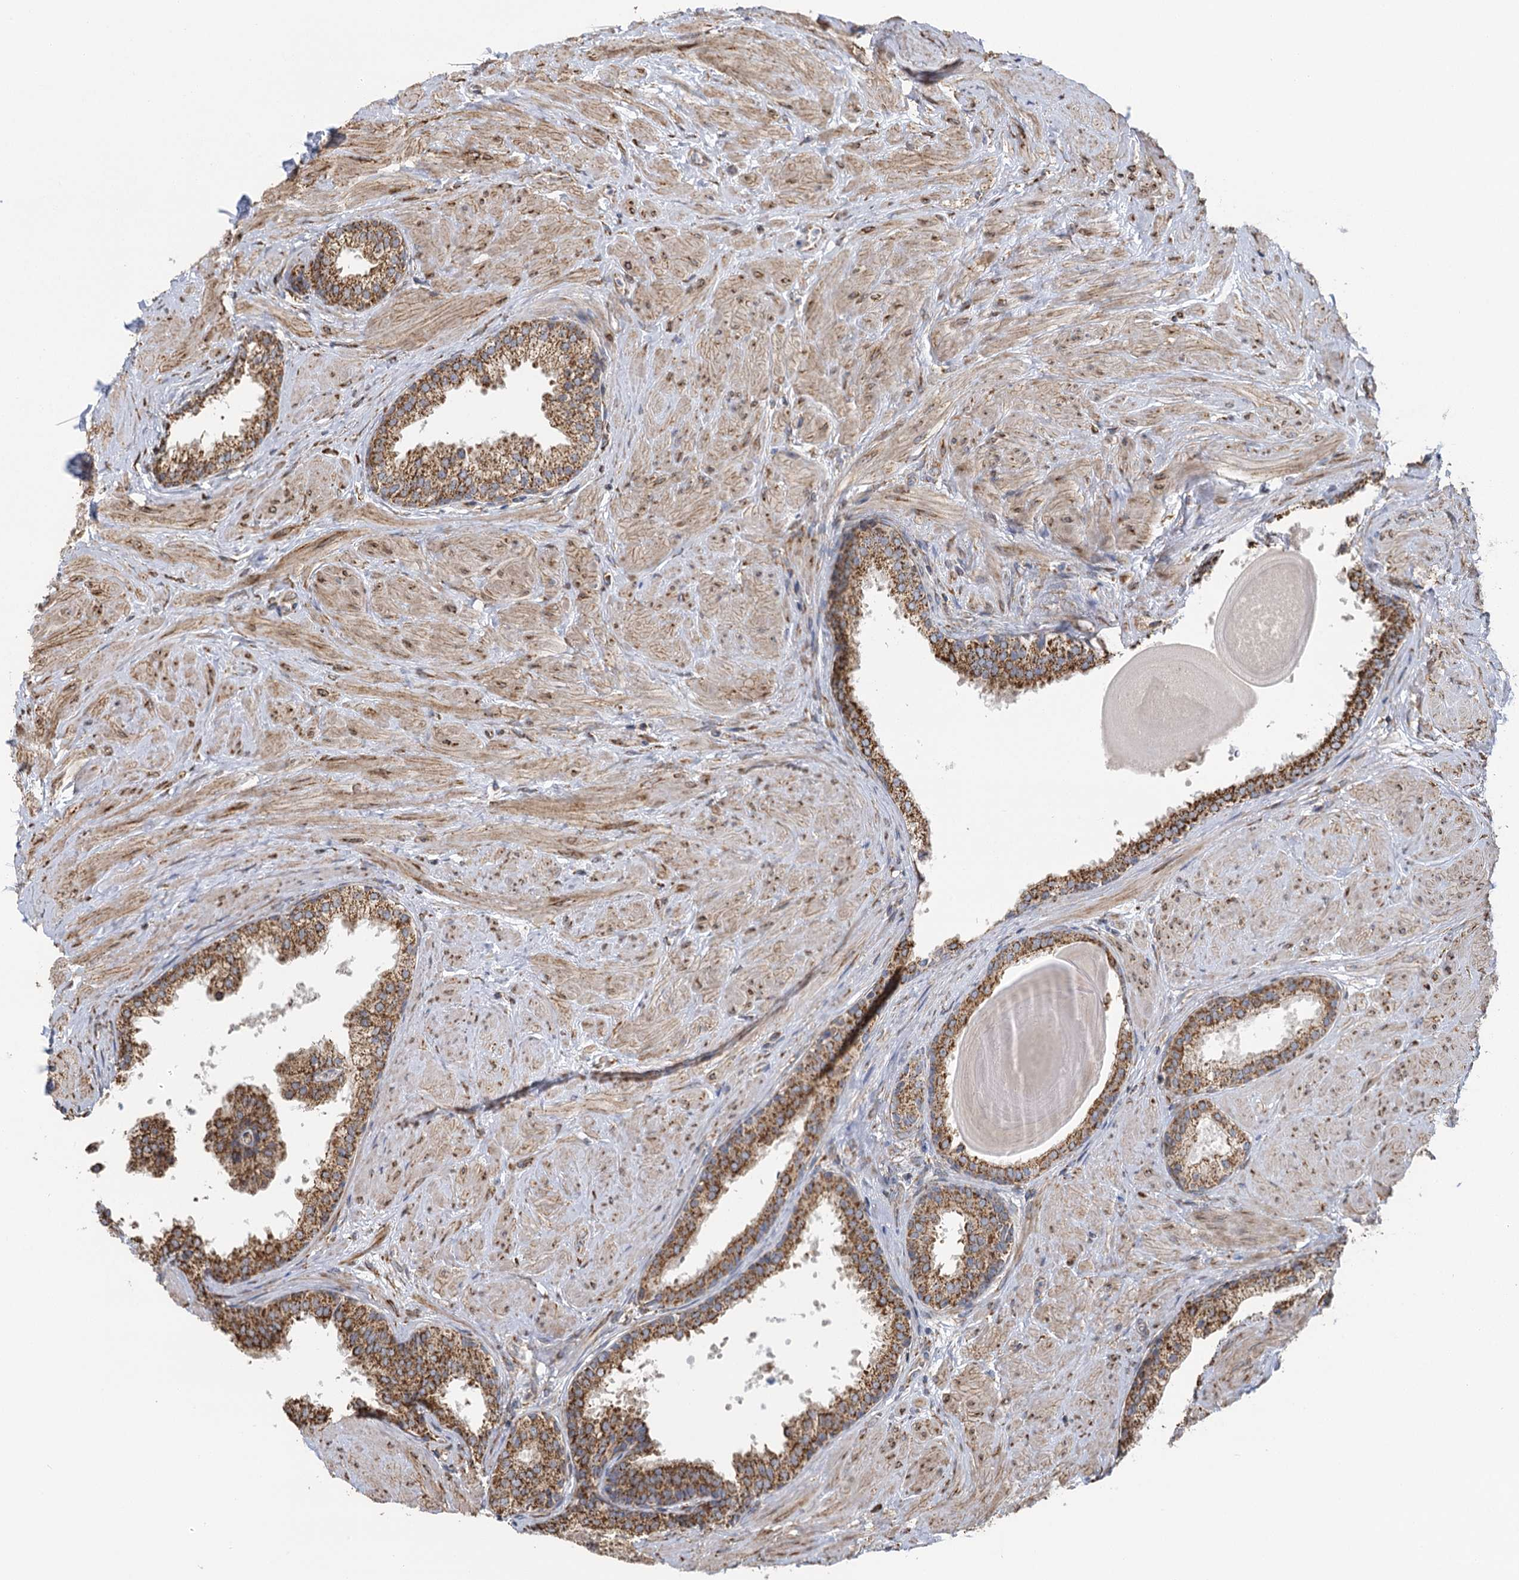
{"staining": {"intensity": "moderate", "quantity": ">75%", "location": "cytoplasmic/membranous"}, "tissue": "prostate", "cell_type": "Glandular cells", "image_type": "normal", "snomed": [{"axis": "morphology", "description": "Normal tissue, NOS"}, {"axis": "topography", "description": "Prostate"}], "caption": "Moderate cytoplasmic/membranous positivity for a protein is appreciated in about >75% of glandular cells of normal prostate using immunohistochemistry (IHC).", "gene": "IL11RA", "patient": {"sex": "male", "age": 48}}